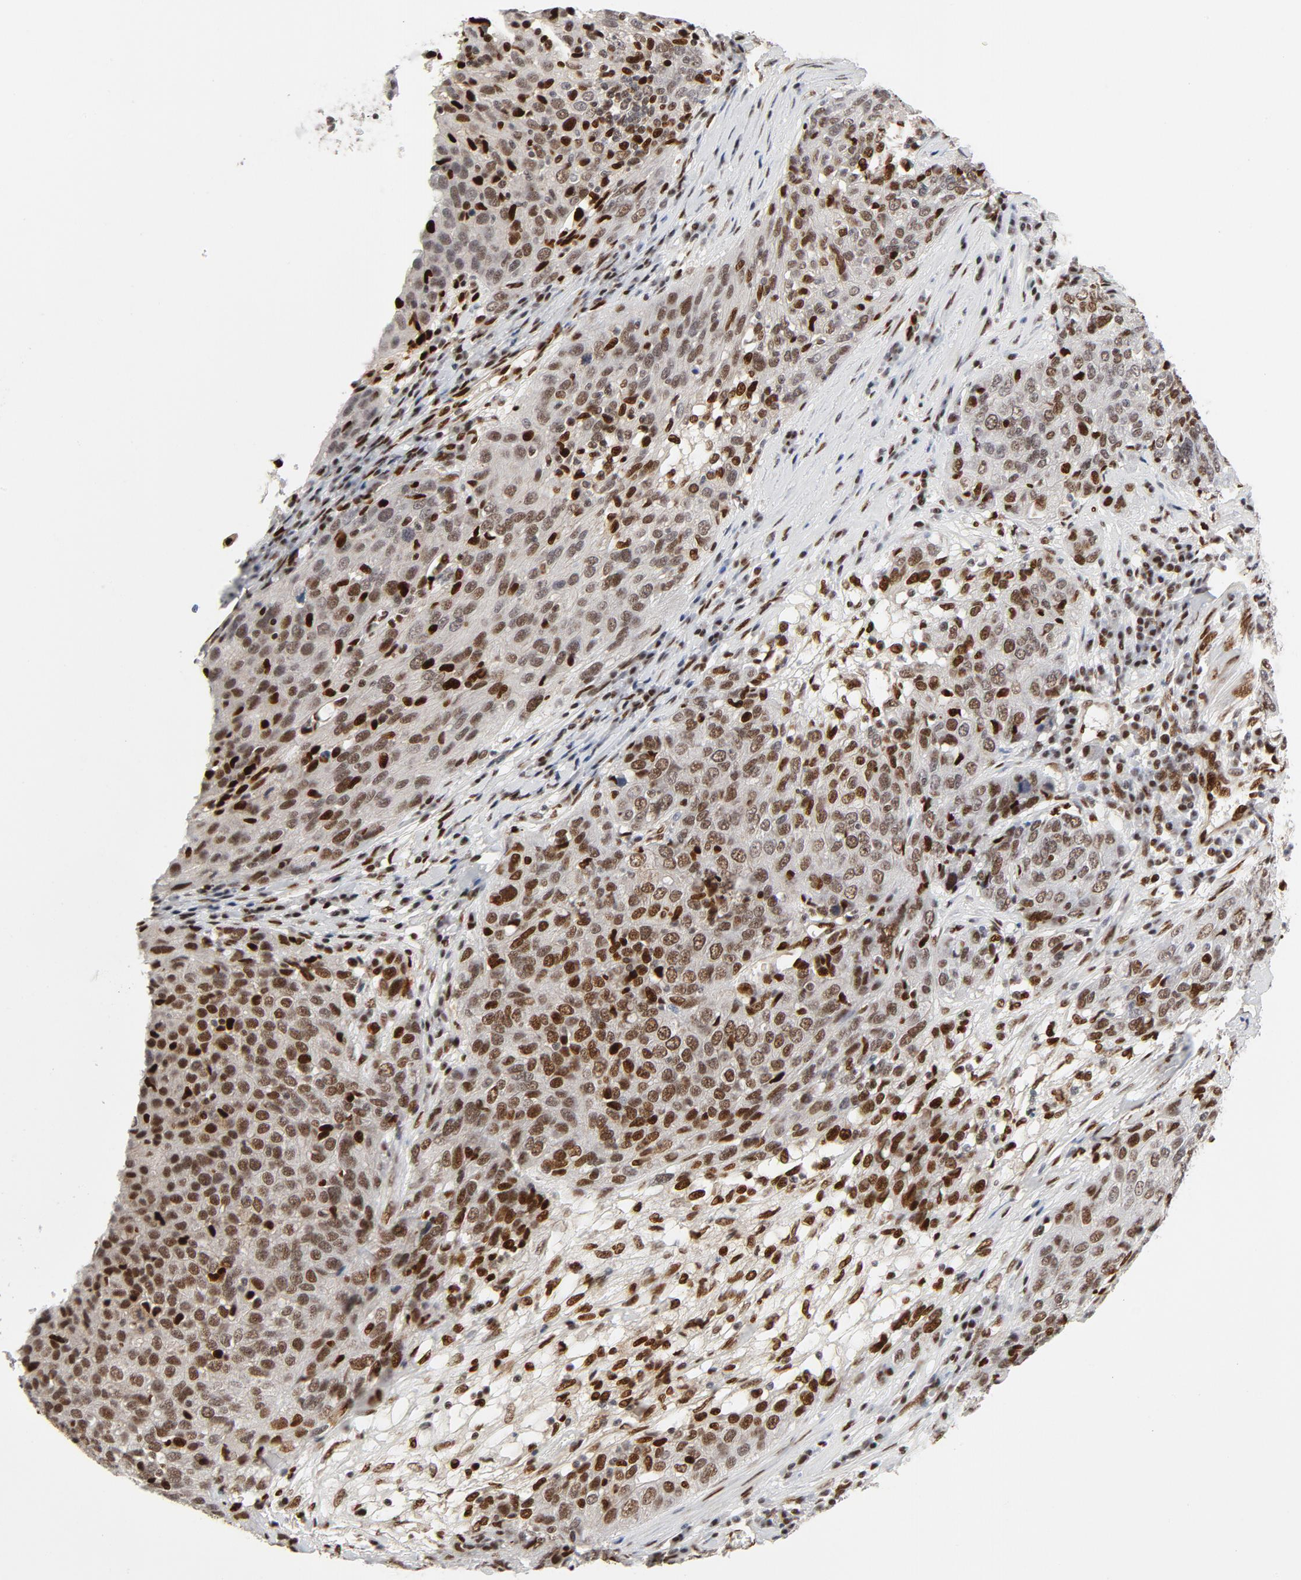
{"staining": {"intensity": "moderate", "quantity": "25%-75%", "location": "nuclear"}, "tissue": "ovarian cancer", "cell_type": "Tumor cells", "image_type": "cancer", "snomed": [{"axis": "morphology", "description": "Carcinoma, endometroid"}, {"axis": "topography", "description": "Ovary"}], "caption": "Immunohistochemical staining of ovarian cancer shows moderate nuclear protein staining in about 25%-75% of tumor cells.", "gene": "MEF2A", "patient": {"sex": "female", "age": 50}}